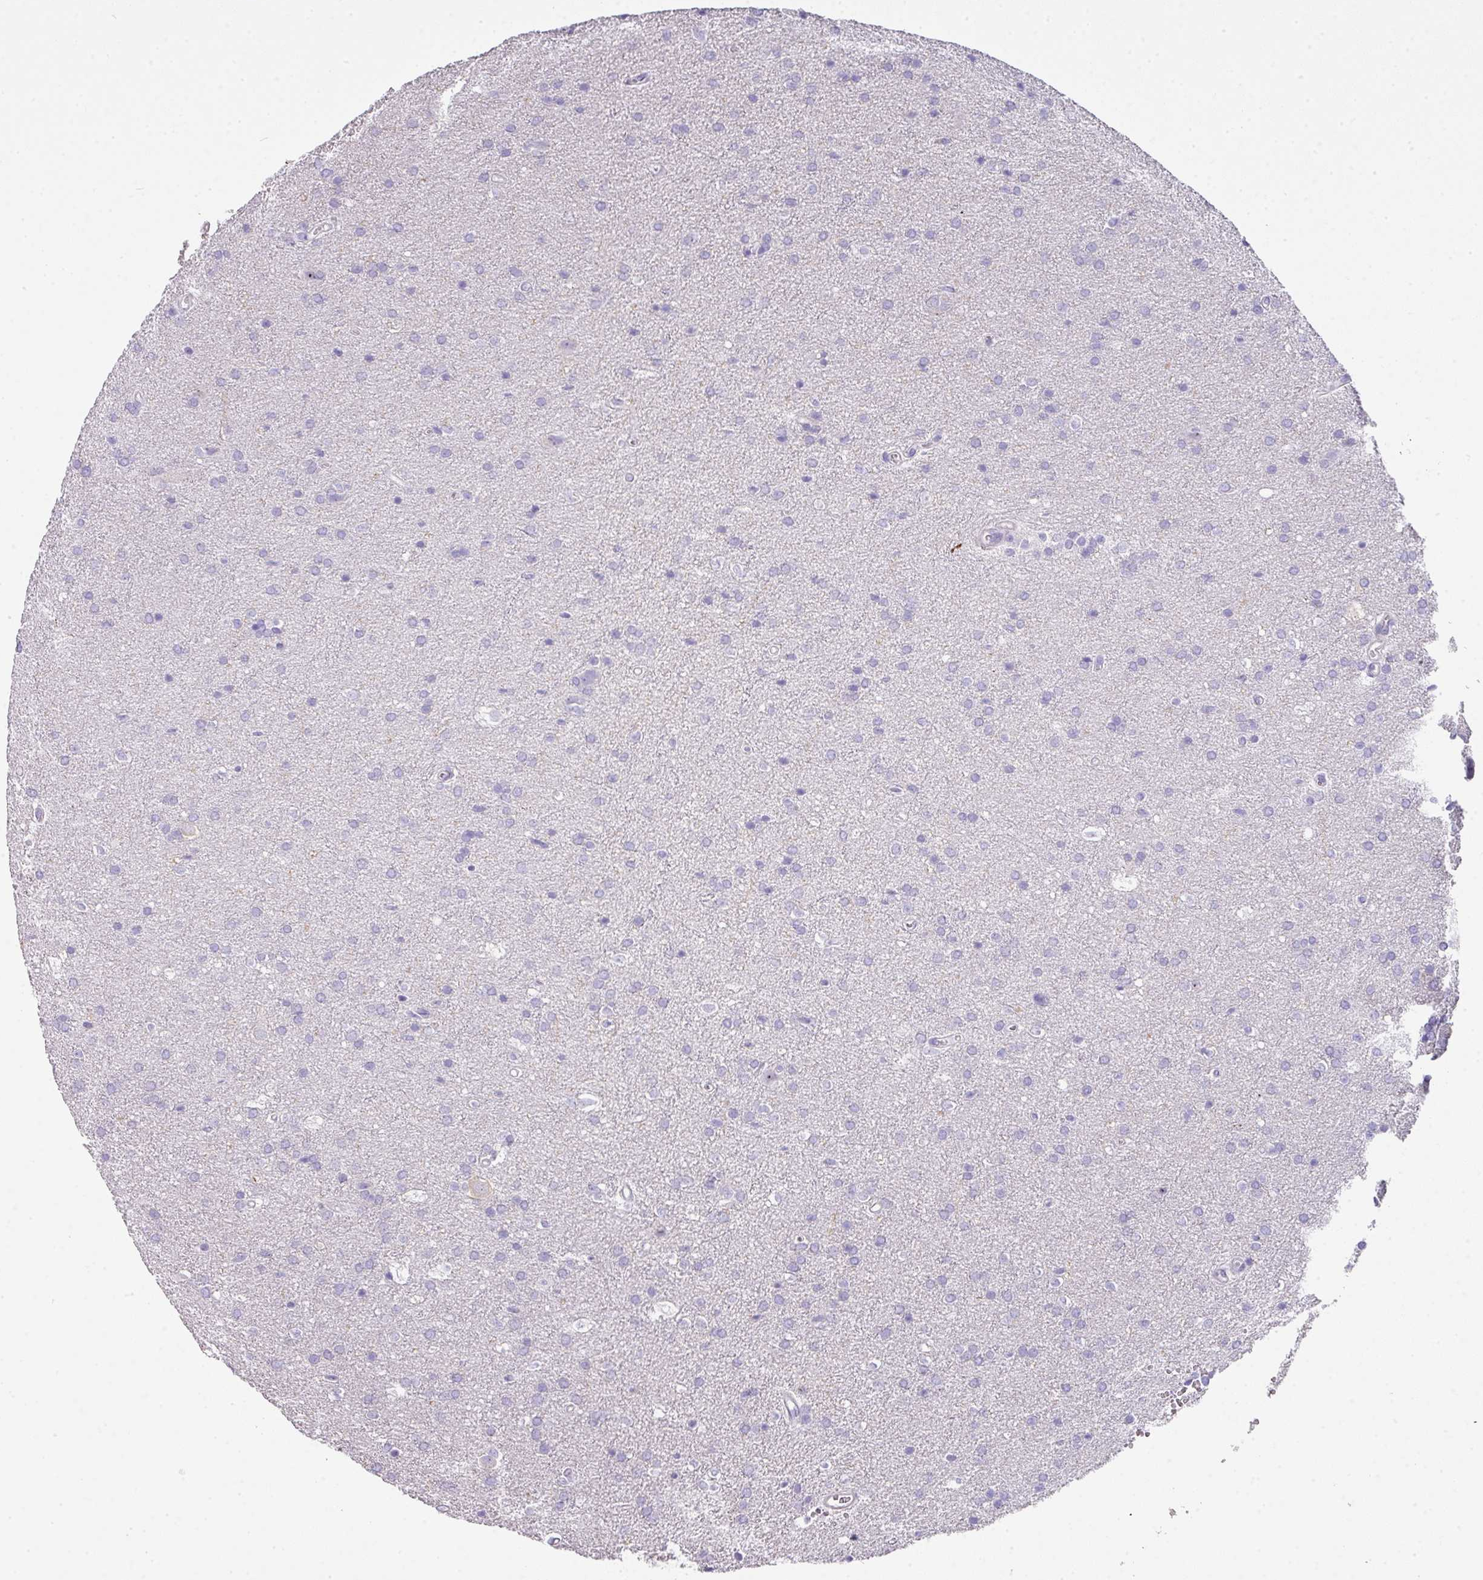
{"staining": {"intensity": "negative", "quantity": "none", "location": "none"}, "tissue": "glioma", "cell_type": "Tumor cells", "image_type": "cancer", "snomed": [{"axis": "morphology", "description": "Glioma, malignant, Low grade"}, {"axis": "topography", "description": "Brain"}], "caption": "Glioma was stained to show a protein in brown. There is no significant positivity in tumor cells. The staining was performed using DAB to visualize the protein expression in brown, while the nuclei were stained in blue with hematoxylin (Magnification: 20x).", "gene": "GLI4", "patient": {"sex": "female", "age": 34}}